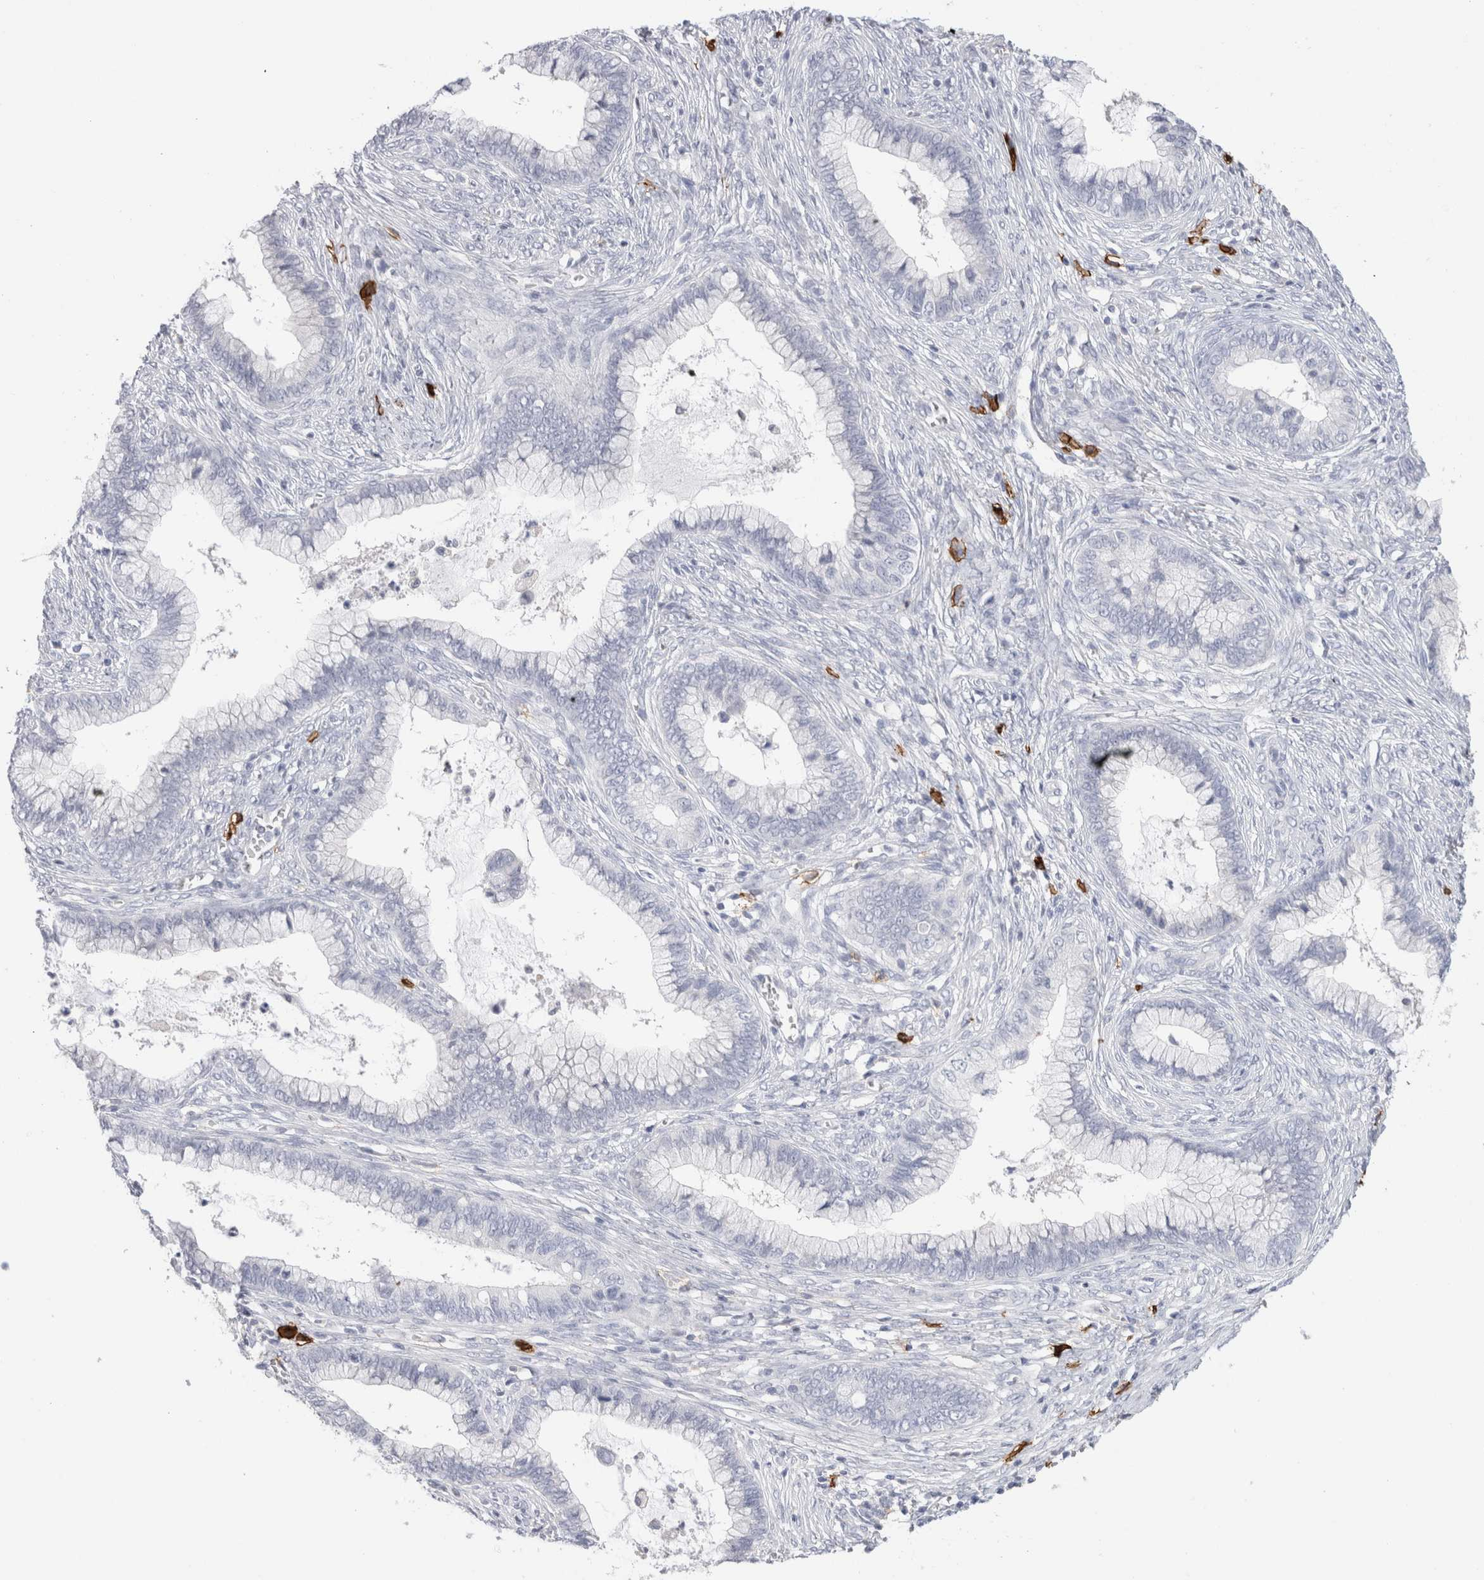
{"staining": {"intensity": "negative", "quantity": "none", "location": "none"}, "tissue": "cervical cancer", "cell_type": "Tumor cells", "image_type": "cancer", "snomed": [{"axis": "morphology", "description": "Adenocarcinoma, NOS"}, {"axis": "topography", "description": "Cervix"}], "caption": "IHC of human cervical cancer (adenocarcinoma) exhibits no expression in tumor cells.", "gene": "CD38", "patient": {"sex": "female", "age": 44}}